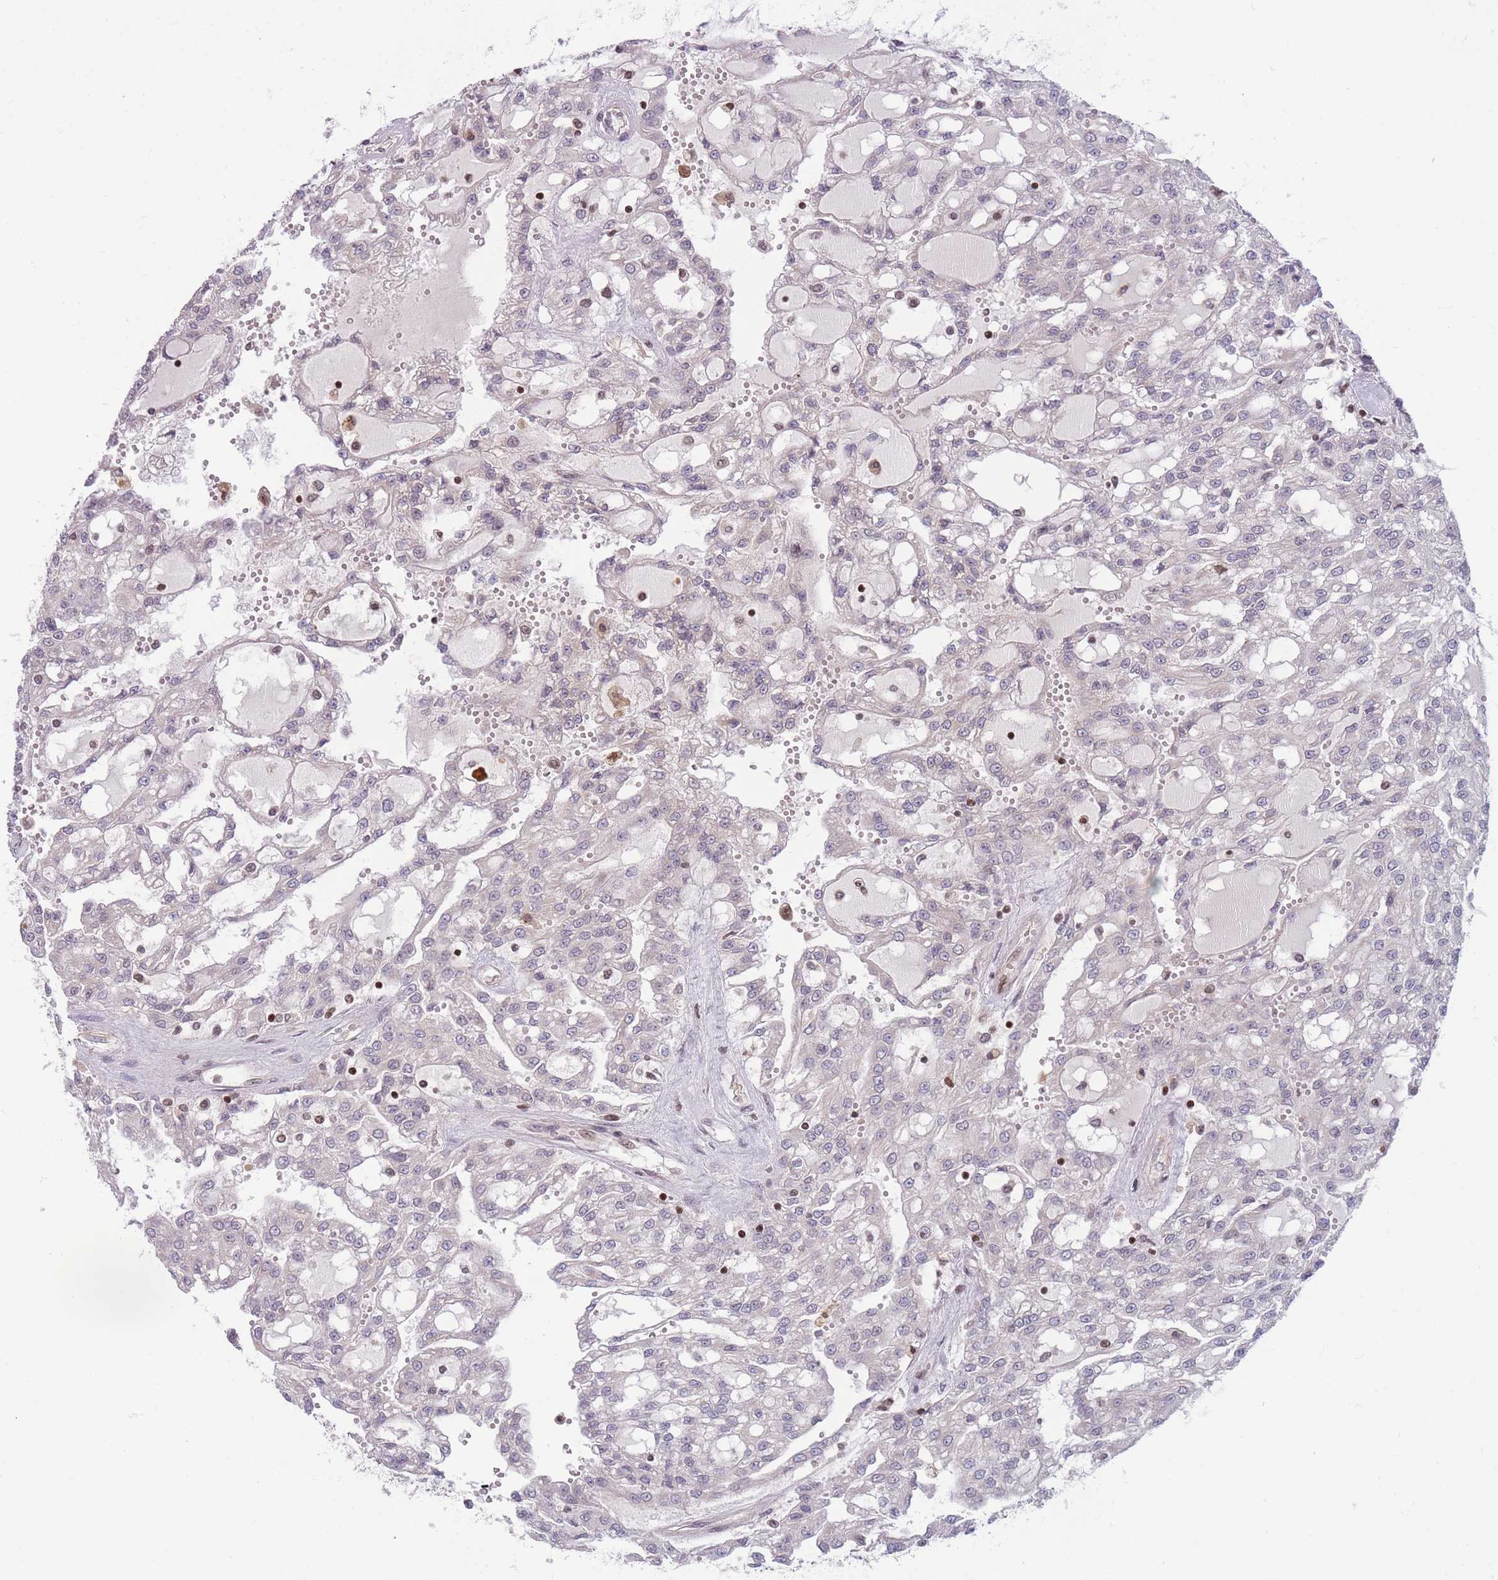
{"staining": {"intensity": "negative", "quantity": "none", "location": "none"}, "tissue": "renal cancer", "cell_type": "Tumor cells", "image_type": "cancer", "snomed": [{"axis": "morphology", "description": "Adenocarcinoma, NOS"}, {"axis": "topography", "description": "Kidney"}], "caption": "Immunohistochemistry photomicrograph of neoplastic tissue: human renal cancer (adenocarcinoma) stained with DAB (3,3'-diaminobenzidine) displays no significant protein positivity in tumor cells.", "gene": "SLC35F5", "patient": {"sex": "male", "age": 63}}